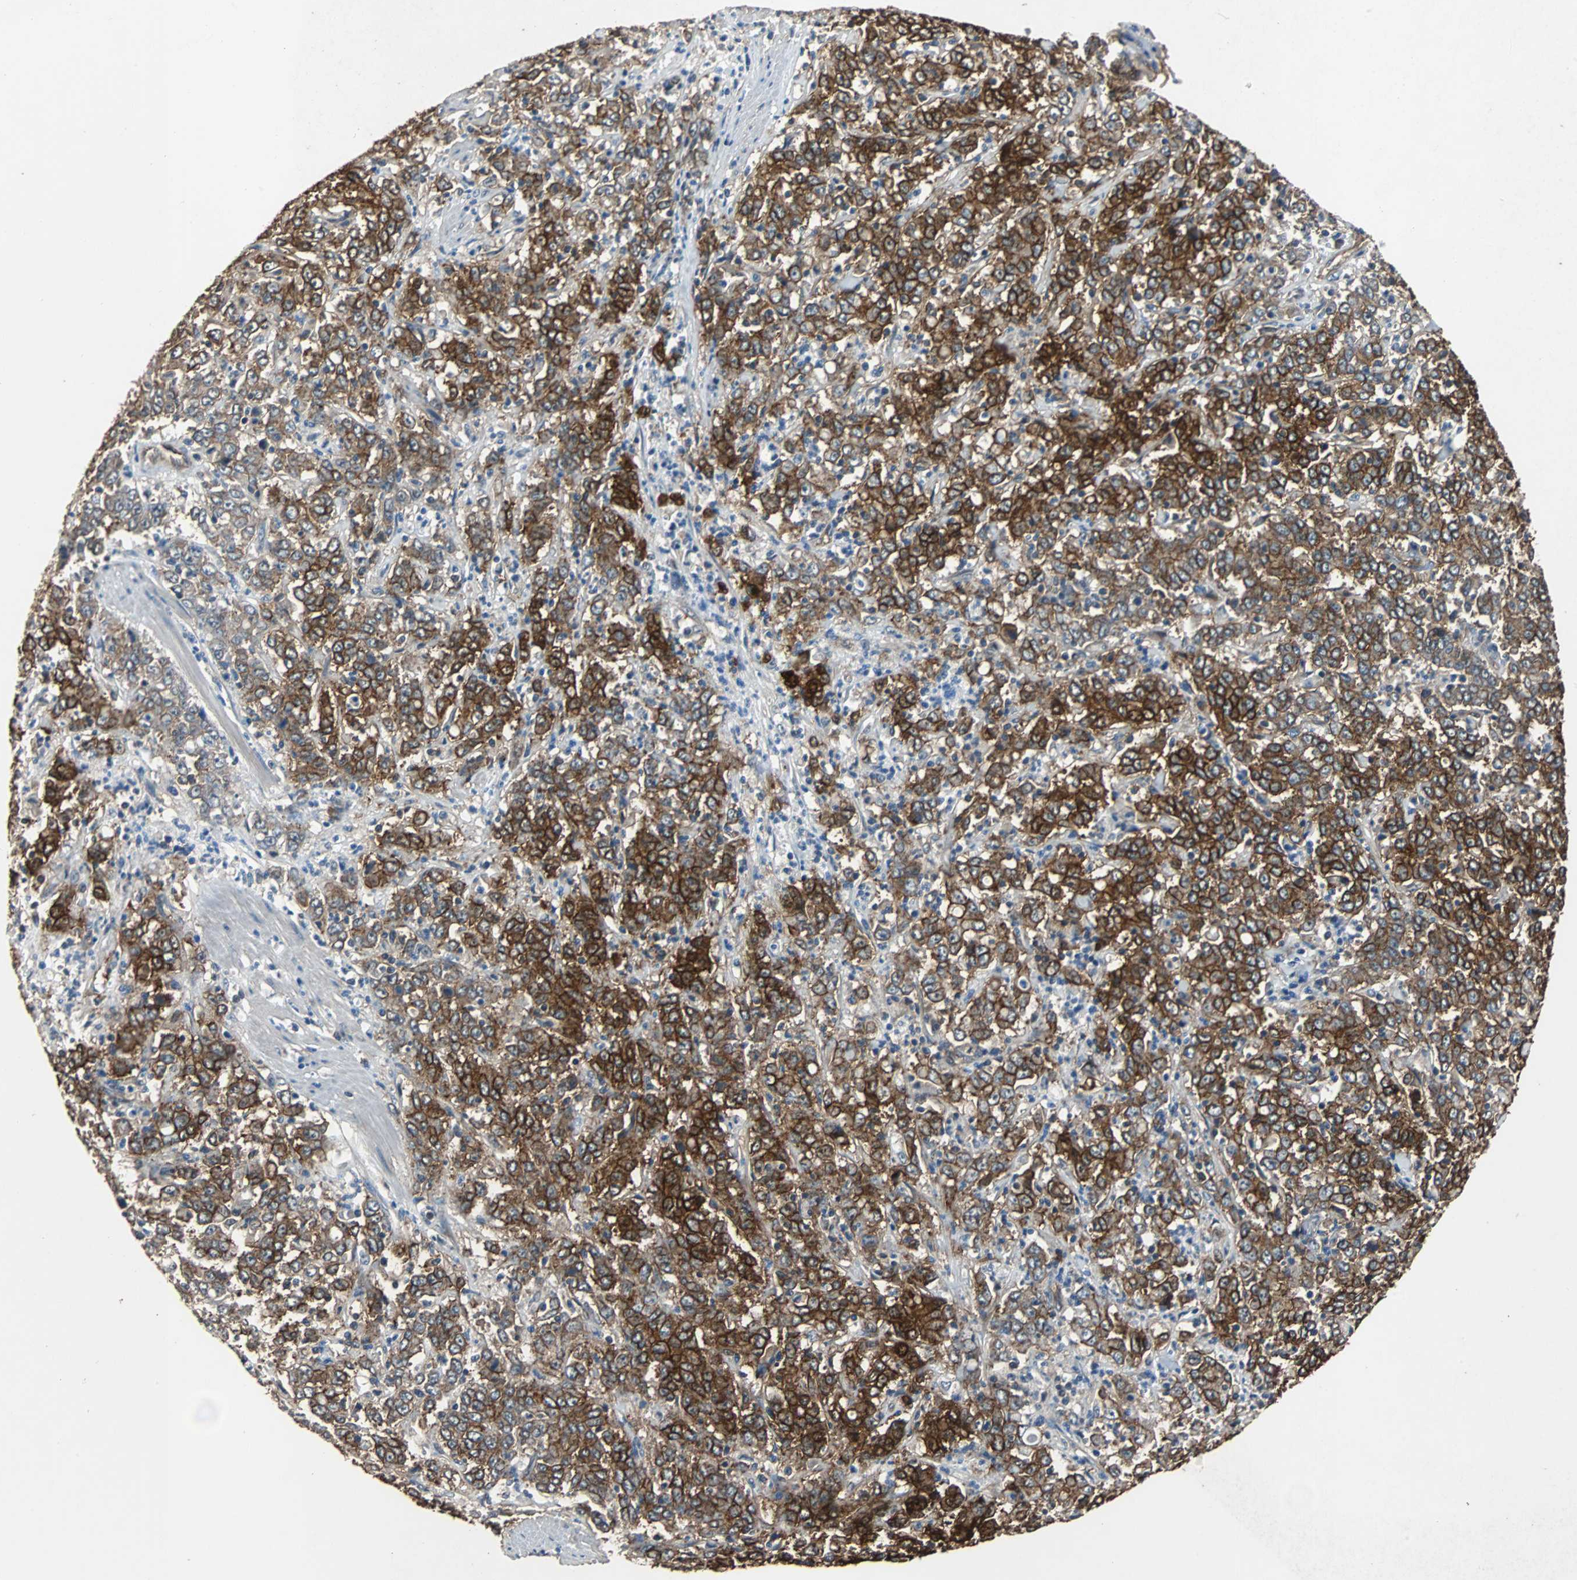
{"staining": {"intensity": "strong", "quantity": ">75%", "location": "cytoplasmic/membranous"}, "tissue": "stomach cancer", "cell_type": "Tumor cells", "image_type": "cancer", "snomed": [{"axis": "morphology", "description": "Adenocarcinoma, NOS"}, {"axis": "topography", "description": "Stomach, lower"}], "caption": "IHC of human adenocarcinoma (stomach) shows high levels of strong cytoplasmic/membranous expression in about >75% of tumor cells.", "gene": "NDRG1", "patient": {"sex": "female", "age": 71}}